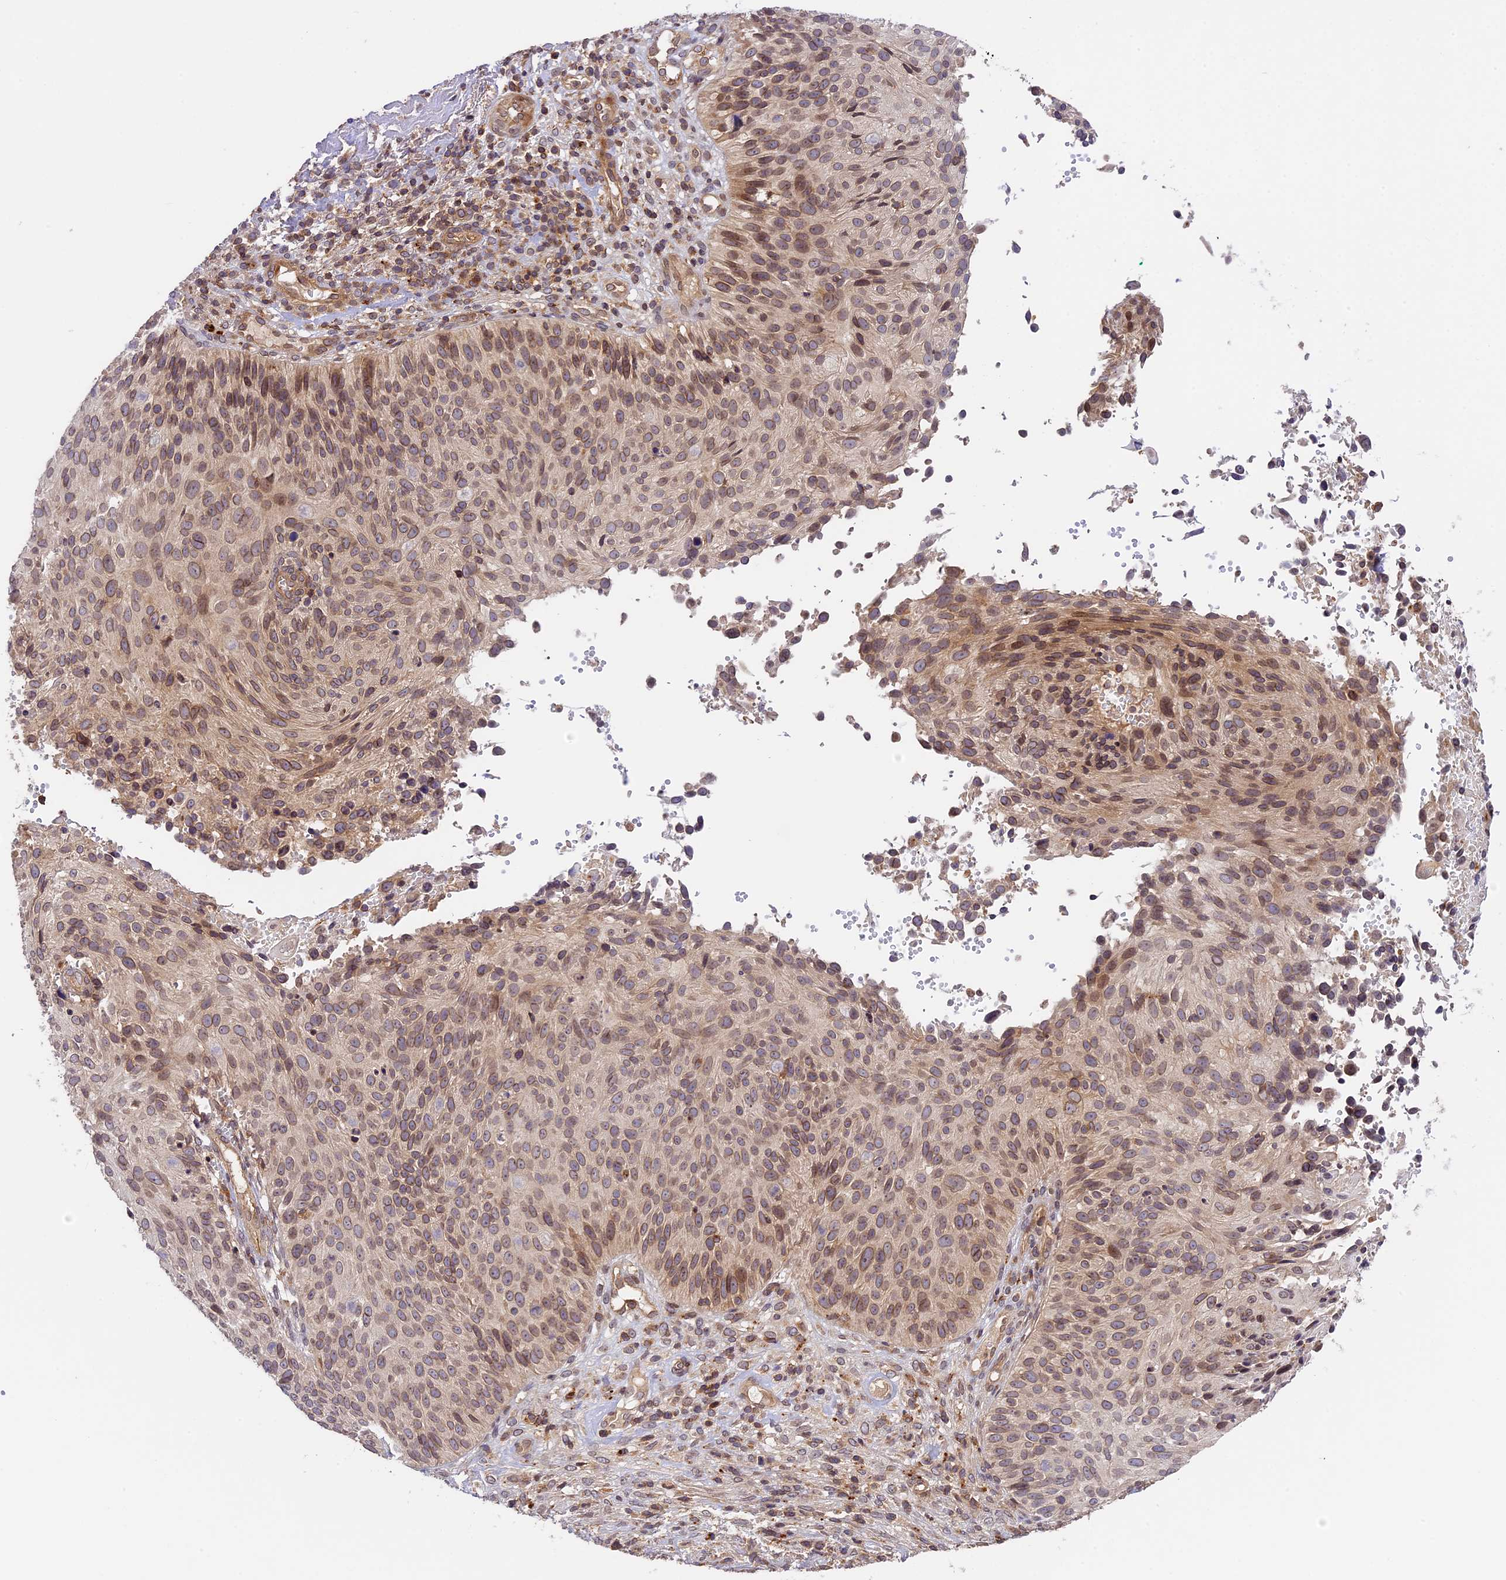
{"staining": {"intensity": "moderate", "quantity": "25%-75%", "location": "cytoplasmic/membranous,nuclear"}, "tissue": "cervical cancer", "cell_type": "Tumor cells", "image_type": "cancer", "snomed": [{"axis": "morphology", "description": "Squamous cell carcinoma, NOS"}, {"axis": "topography", "description": "Cervix"}], "caption": "Cervical cancer was stained to show a protein in brown. There is medium levels of moderate cytoplasmic/membranous and nuclear expression in approximately 25%-75% of tumor cells.", "gene": "DGKH", "patient": {"sex": "female", "age": 74}}